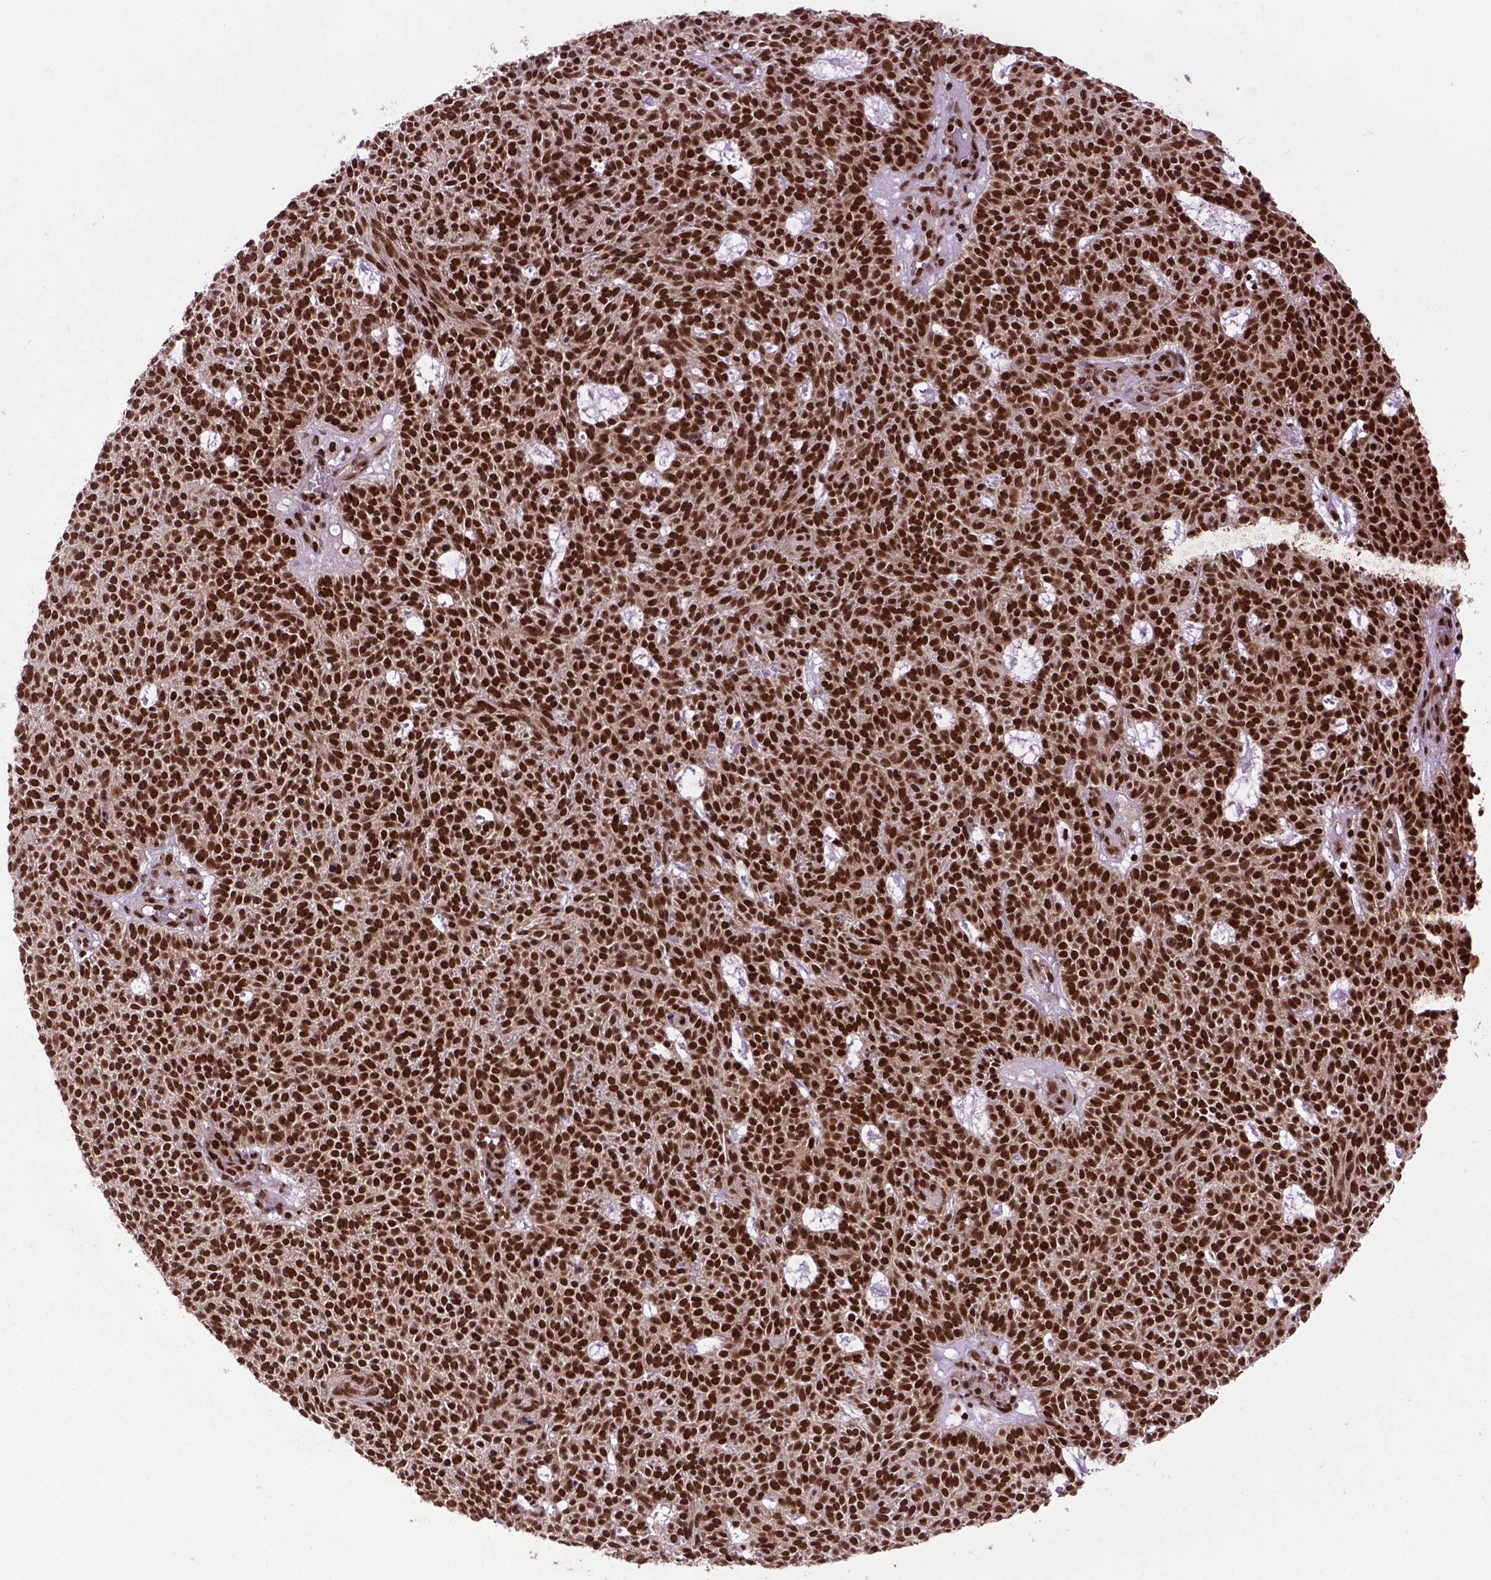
{"staining": {"intensity": "strong", "quantity": ">75%", "location": "nuclear"}, "tissue": "skin cancer", "cell_type": "Tumor cells", "image_type": "cancer", "snomed": [{"axis": "morphology", "description": "Squamous cell carcinoma, NOS"}, {"axis": "topography", "description": "Skin"}], "caption": "Protein positivity by IHC shows strong nuclear staining in about >75% of tumor cells in skin cancer (squamous cell carcinoma).", "gene": "CELF1", "patient": {"sex": "female", "age": 90}}